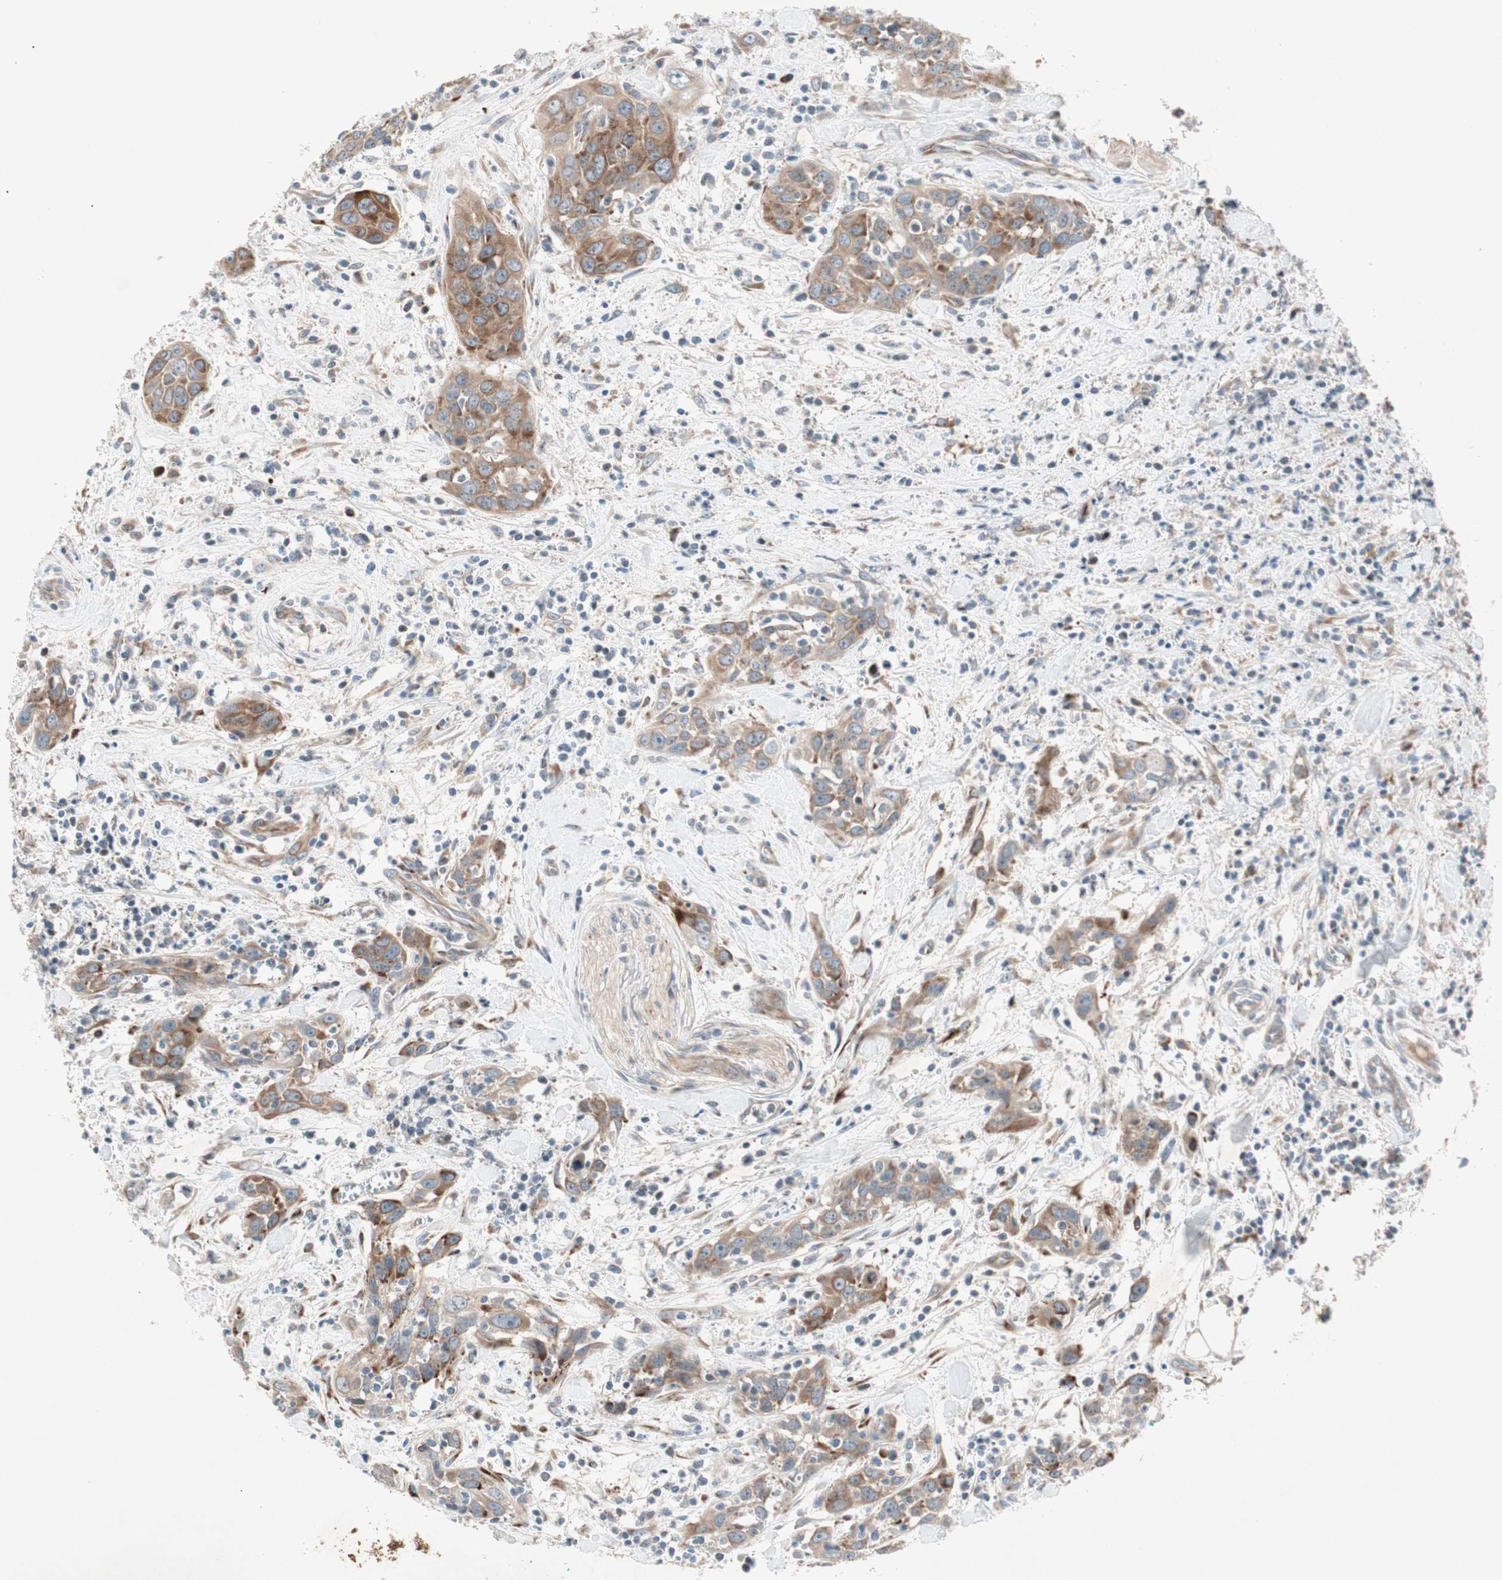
{"staining": {"intensity": "moderate", "quantity": ">75%", "location": "cytoplasmic/membranous"}, "tissue": "head and neck cancer", "cell_type": "Tumor cells", "image_type": "cancer", "snomed": [{"axis": "morphology", "description": "Squamous cell carcinoma, NOS"}, {"axis": "topography", "description": "Oral tissue"}, {"axis": "topography", "description": "Head-Neck"}], "caption": "IHC of head and neck cancer demonstrates medium levels of moderate cytoplasmic/membranous positivity in about >75% of tumor cells.", "gene": "APOO", "patient": {"sex": "female", "age": 50}}